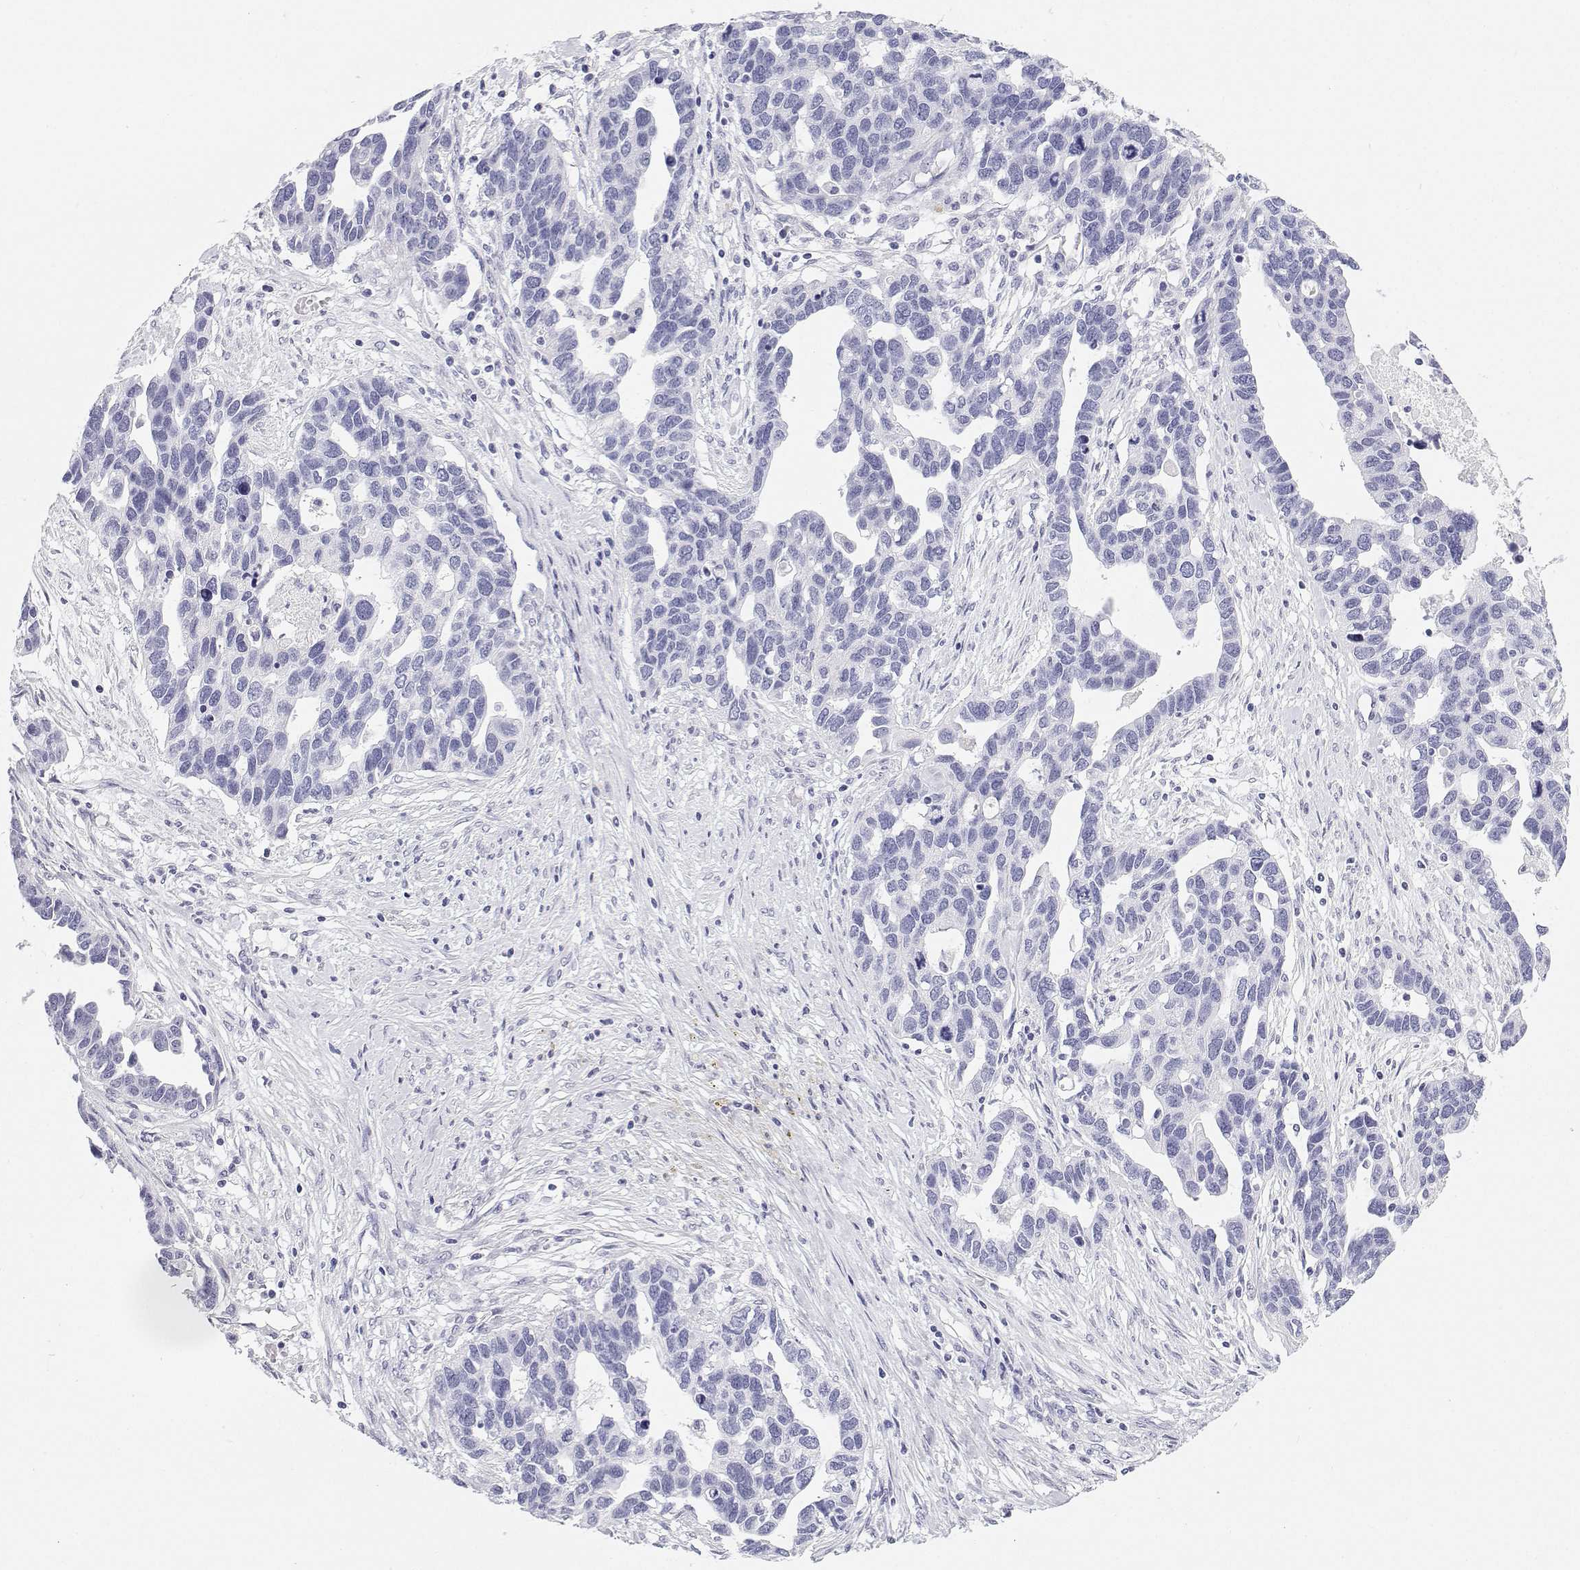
{"staining": {"intensity": "negative", "quantity": "none", "location": "none"}, "tissue": "ovarian cancer", "cell_type": "Tumor cells", "image_type": "cancer", "snomed": [{"axis": "morphology", "description": "Cystadenocarcinoma, serous, NOS"}, {"axis": "topography", "description": "Ovary"}], "caption": "A high-resolution image shows IHC staining of ovarian cancer, which demonstrates no significant staining in tumor cells. The staining is performed using DAB (3,3'-diaminobenzidine) brown chromogen with nuclei counter-stained in using hematoxylin.", "gene": "BHMT", "patient": {"sex": "female", "age": 54}}